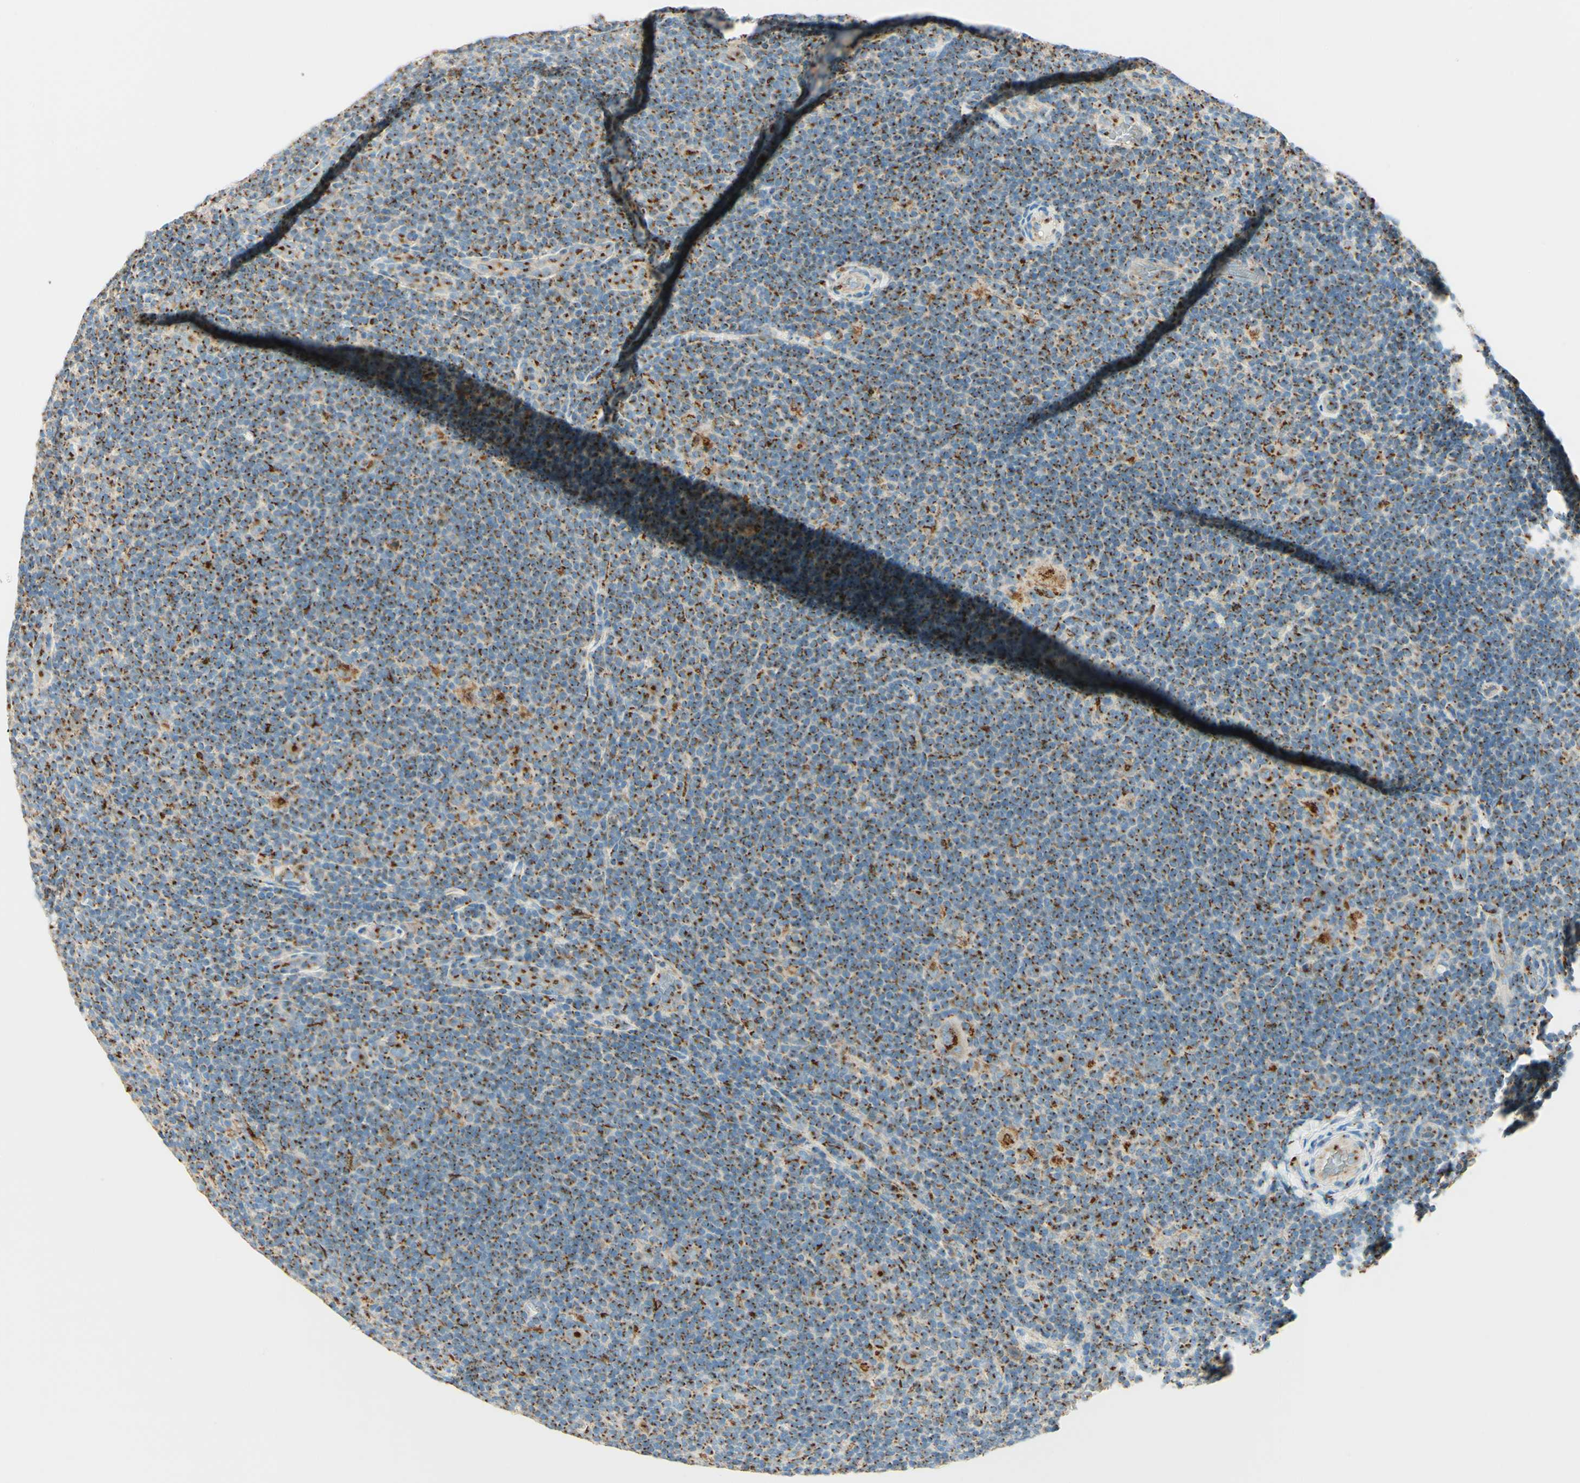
{"staining": {"intensity": "strong", "quantity": ">75%", "location": "cytoplasmic/membranous"}, "tissue": "lymphoma", "cell_type": "Tumor cells", "image_type": "cancer", "snomed": [{"axis": "morphology", "description": "Hodgkin's disease, NOS"}, {"axis": "topography", "description": "Lymph node"}], "caption": "Tumor cells exhibit high levels of strong cytoplasmic/membranous positivity in approximately >75% of cells in Hodgkin's disease. (Brightfield microscopy of DAB IHC at high magnification).", "gene": "GOLGB1", "patient": {"sex": "female", "age": 57}}